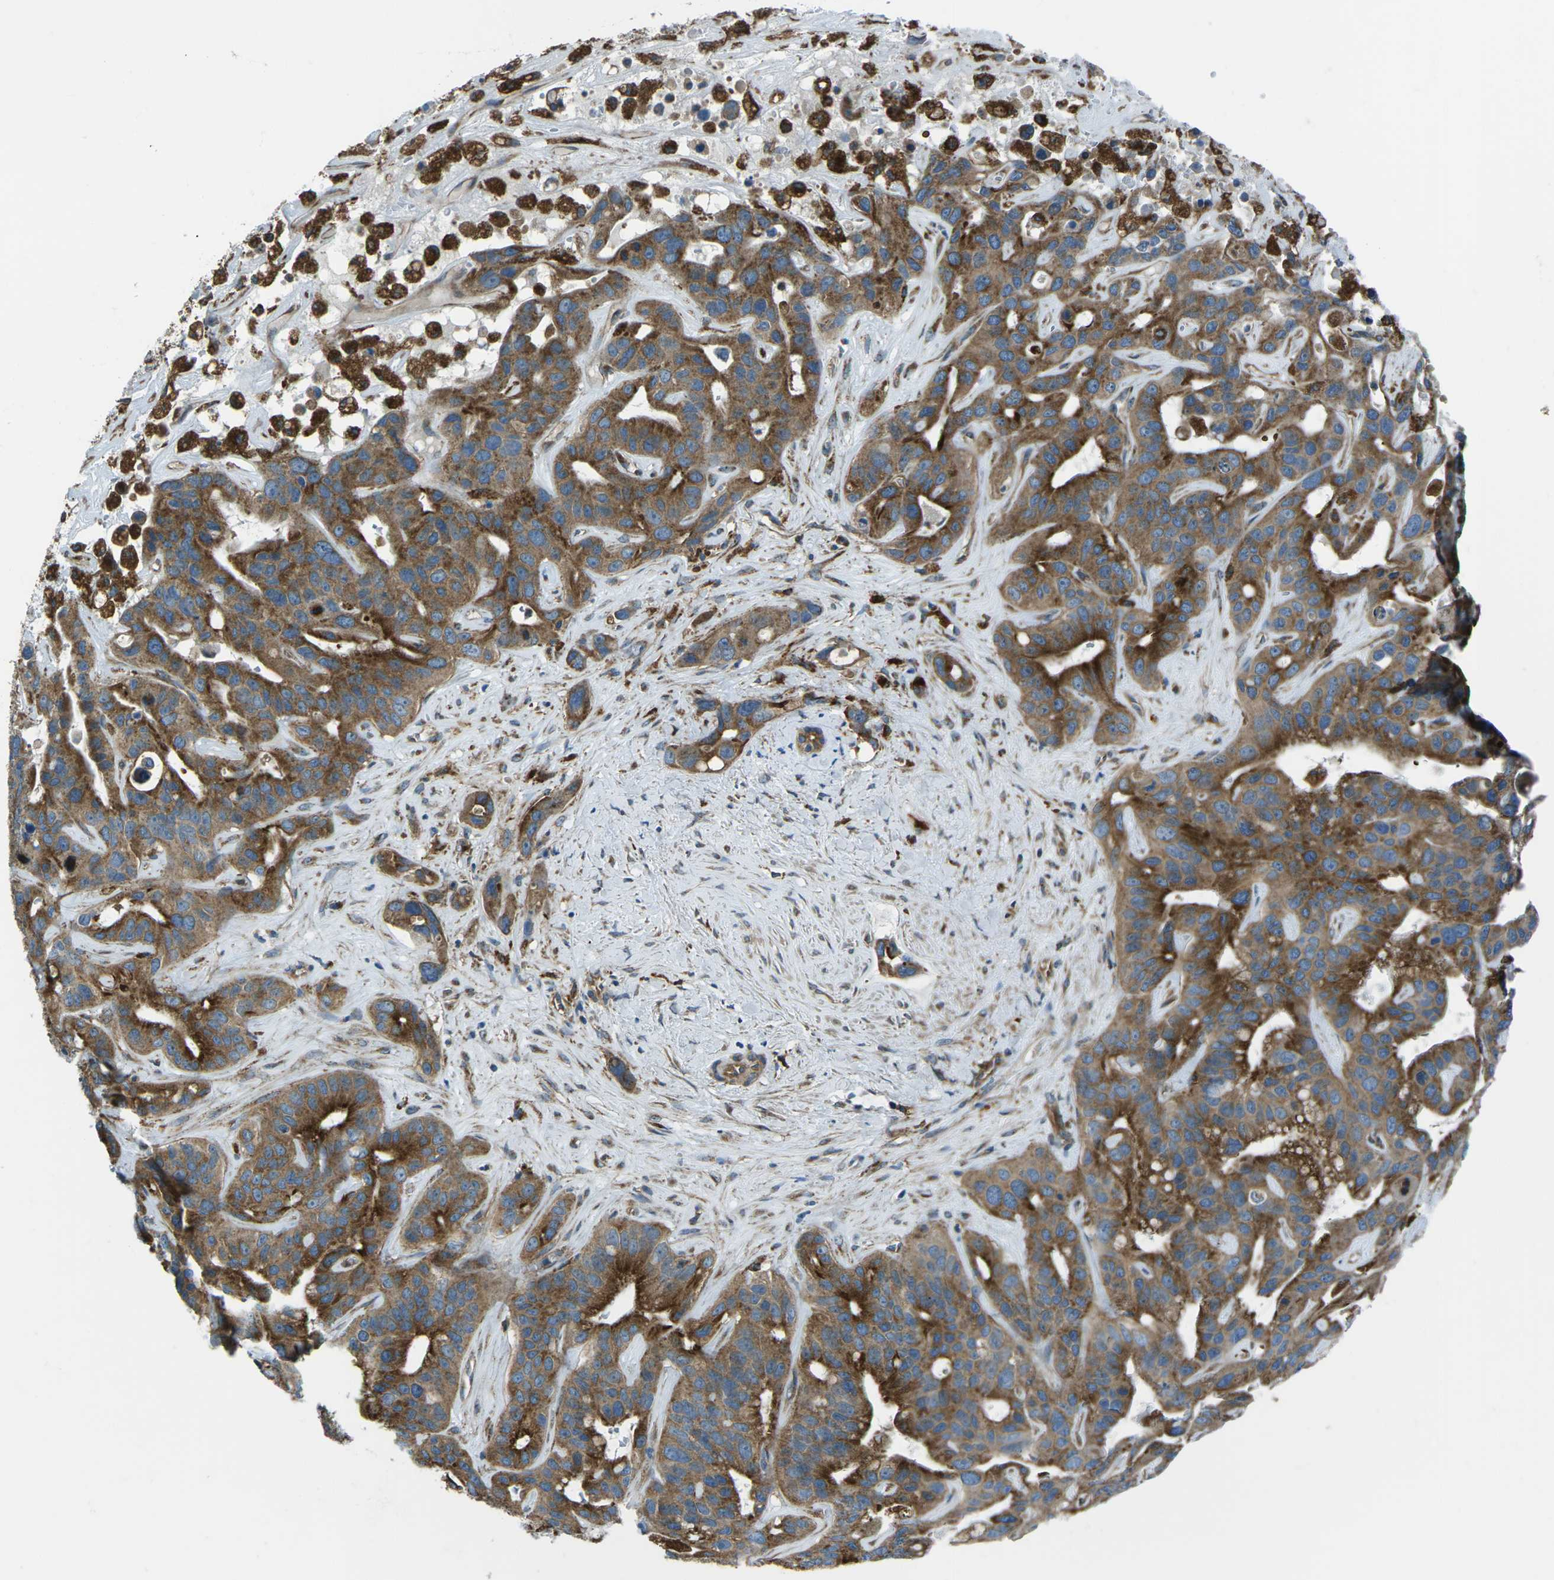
{"staining": {"intensity": "moderate", "quantity": ">75%", "location": "cytoplasmic/membranous"}, "tissue": "liver cancer", "cell_type": "Tumor cells", "image_type": "cancer", "snomed": [{"axis": "morphology", "description": "Cholangiocarcinoma"}, {"axis": "topography", "description": "Liver"}], "caption": "Tumor cells reveal moderate cytoplasmic/membranous staining in about >75% of cells in cholangiocarcinoma (liver). (DAB IHC, brown staining for protein, blue staining for nuclei).", "gene": "CDK17", "patient": {"sex": "female", "age": 65}}